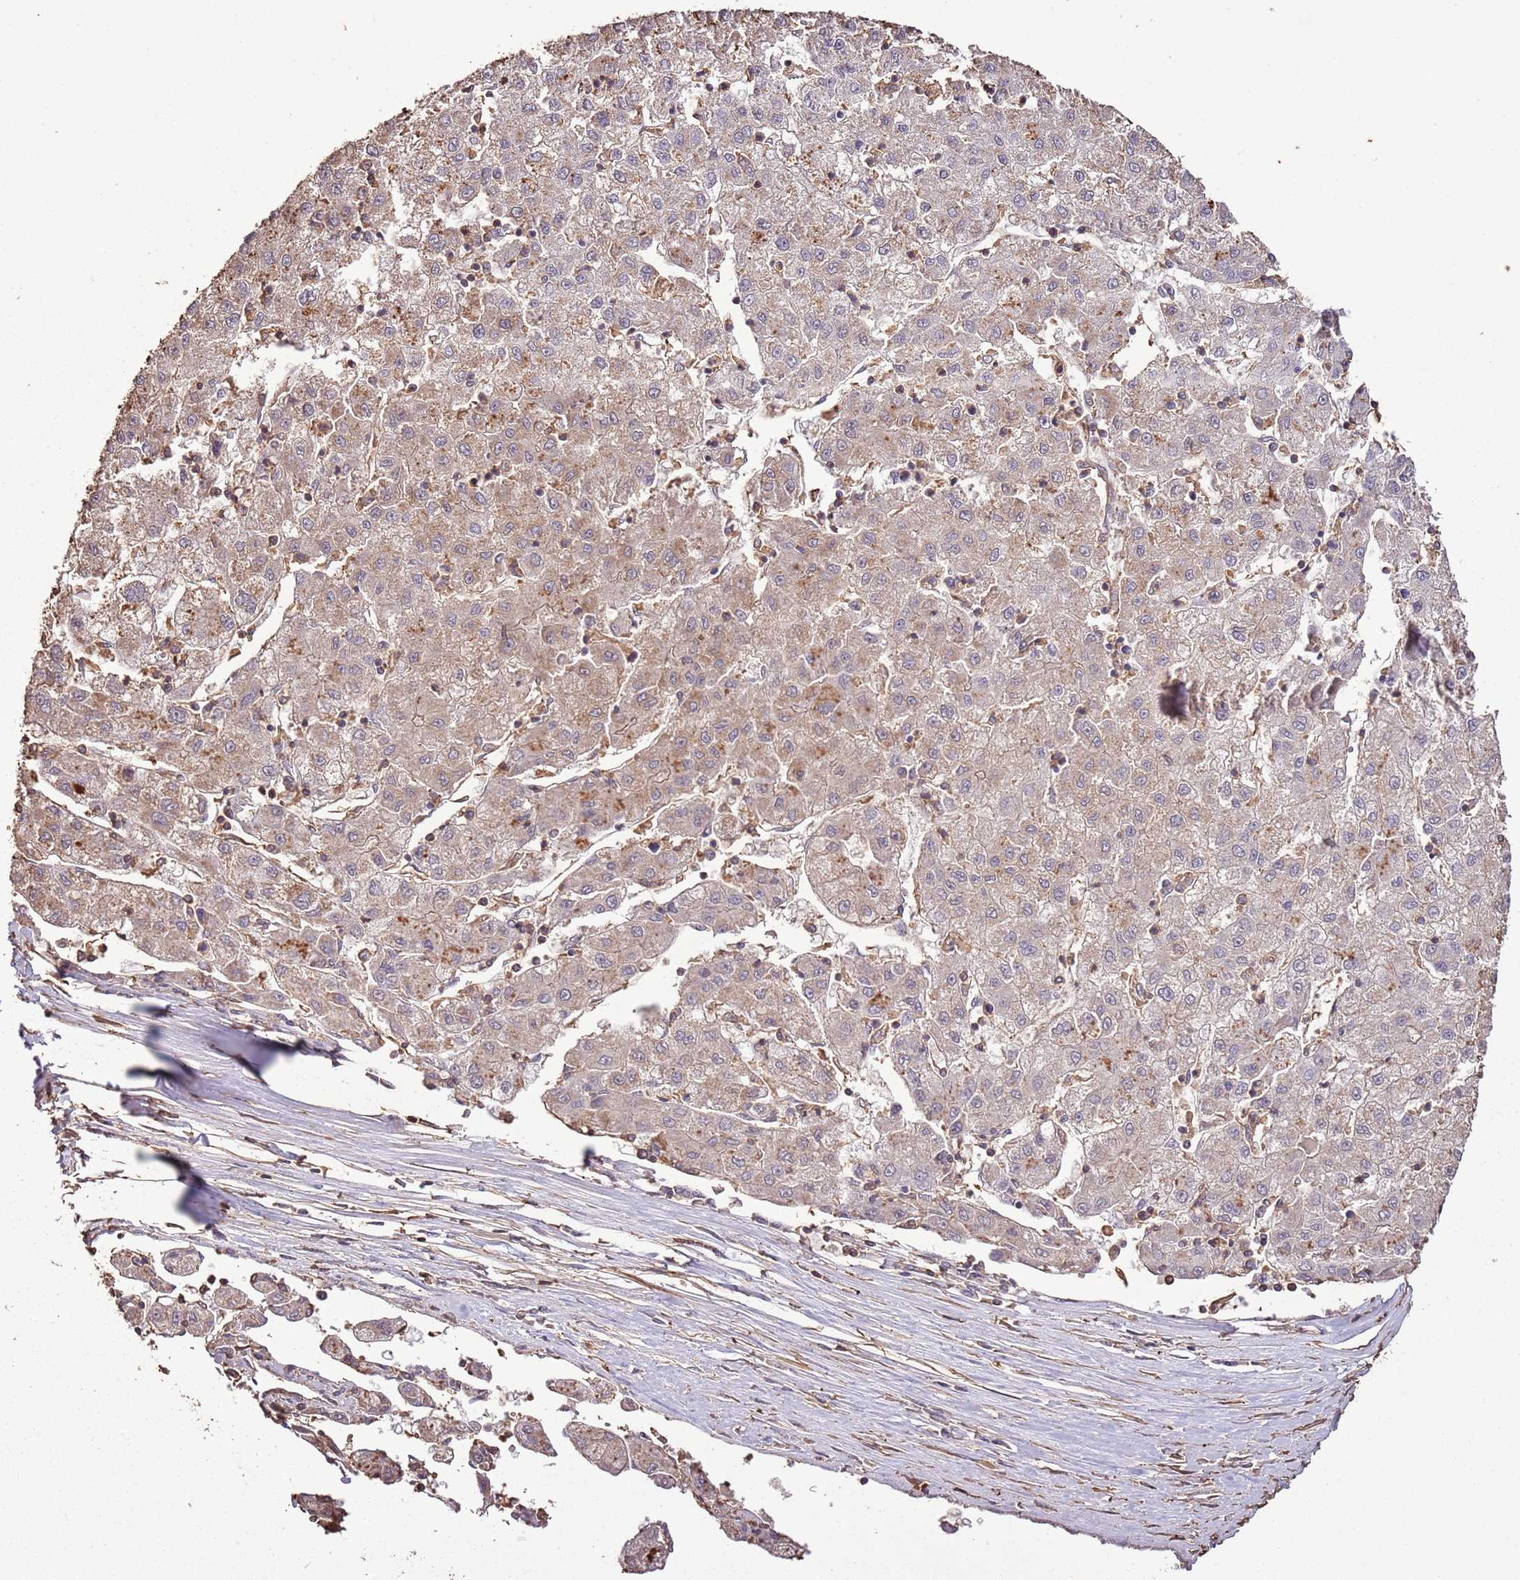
{"staining": {"intensity": "weak", "quantity": "25%-75%", "location": "cytoplasmic/membranous"}, "tissue": "liver cancer", "cell_type": "Tumor cells", "image_type": "cancer", "snomed": [{"axis": "morphology", "description": "Carcinoma, Hepatocellular, NOS"}, {"axis": "topography", "description": "Liver"}], "caption": "An immunohistochemistry photomicrograph of neoplastic tissue is shown. Protein staining in brown shows weak cytoplasmic/membranous positivity in liver cancer (hepatocellular carcinoma) within tumor cells. The protein is shown in brown color, while the nuclei are stained blue.", "gene": "ARL10", "patient": {"sex": "male", "age": 72}}